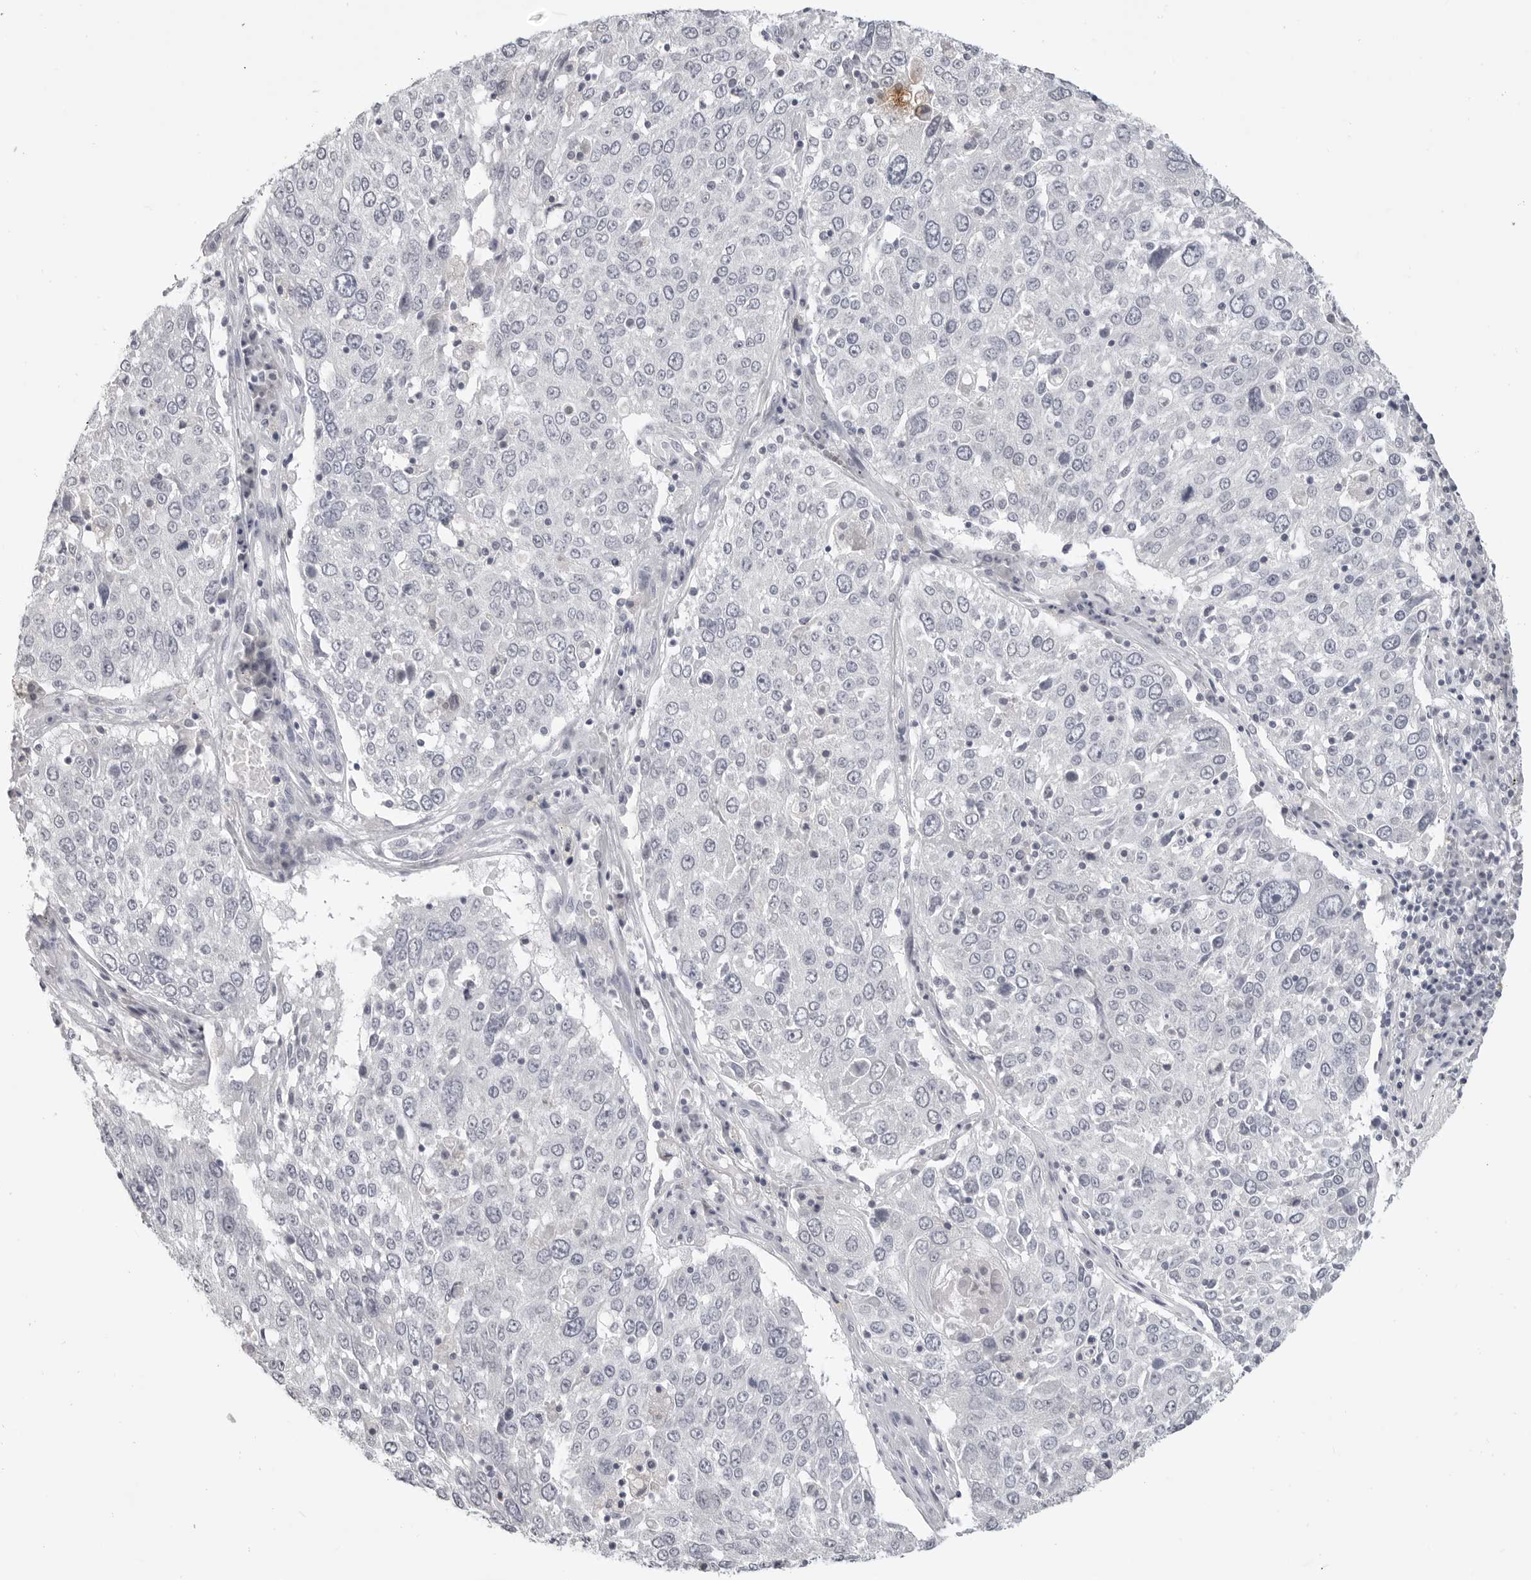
{"staining": {"intensity": "negative", "quantity": "none", "location": "none"}, "tissue": "lung cancer", "cell_type": "Tumor cells", "image_type": "cancer", "snomed": [{"axis": "morphology", "description": "Squamous cell carcinoma, NOS"}, {"axis": "topography", "description": "Lung"}], "caption": "Immunohistochemistry (IHC) micrograph of human squamous cell carcinoma (lung) stained for a protein (brown), which displays no expression in tumor cells.", "gene": "PRSS1", "patient": {"sex": "male", "age": 65}}